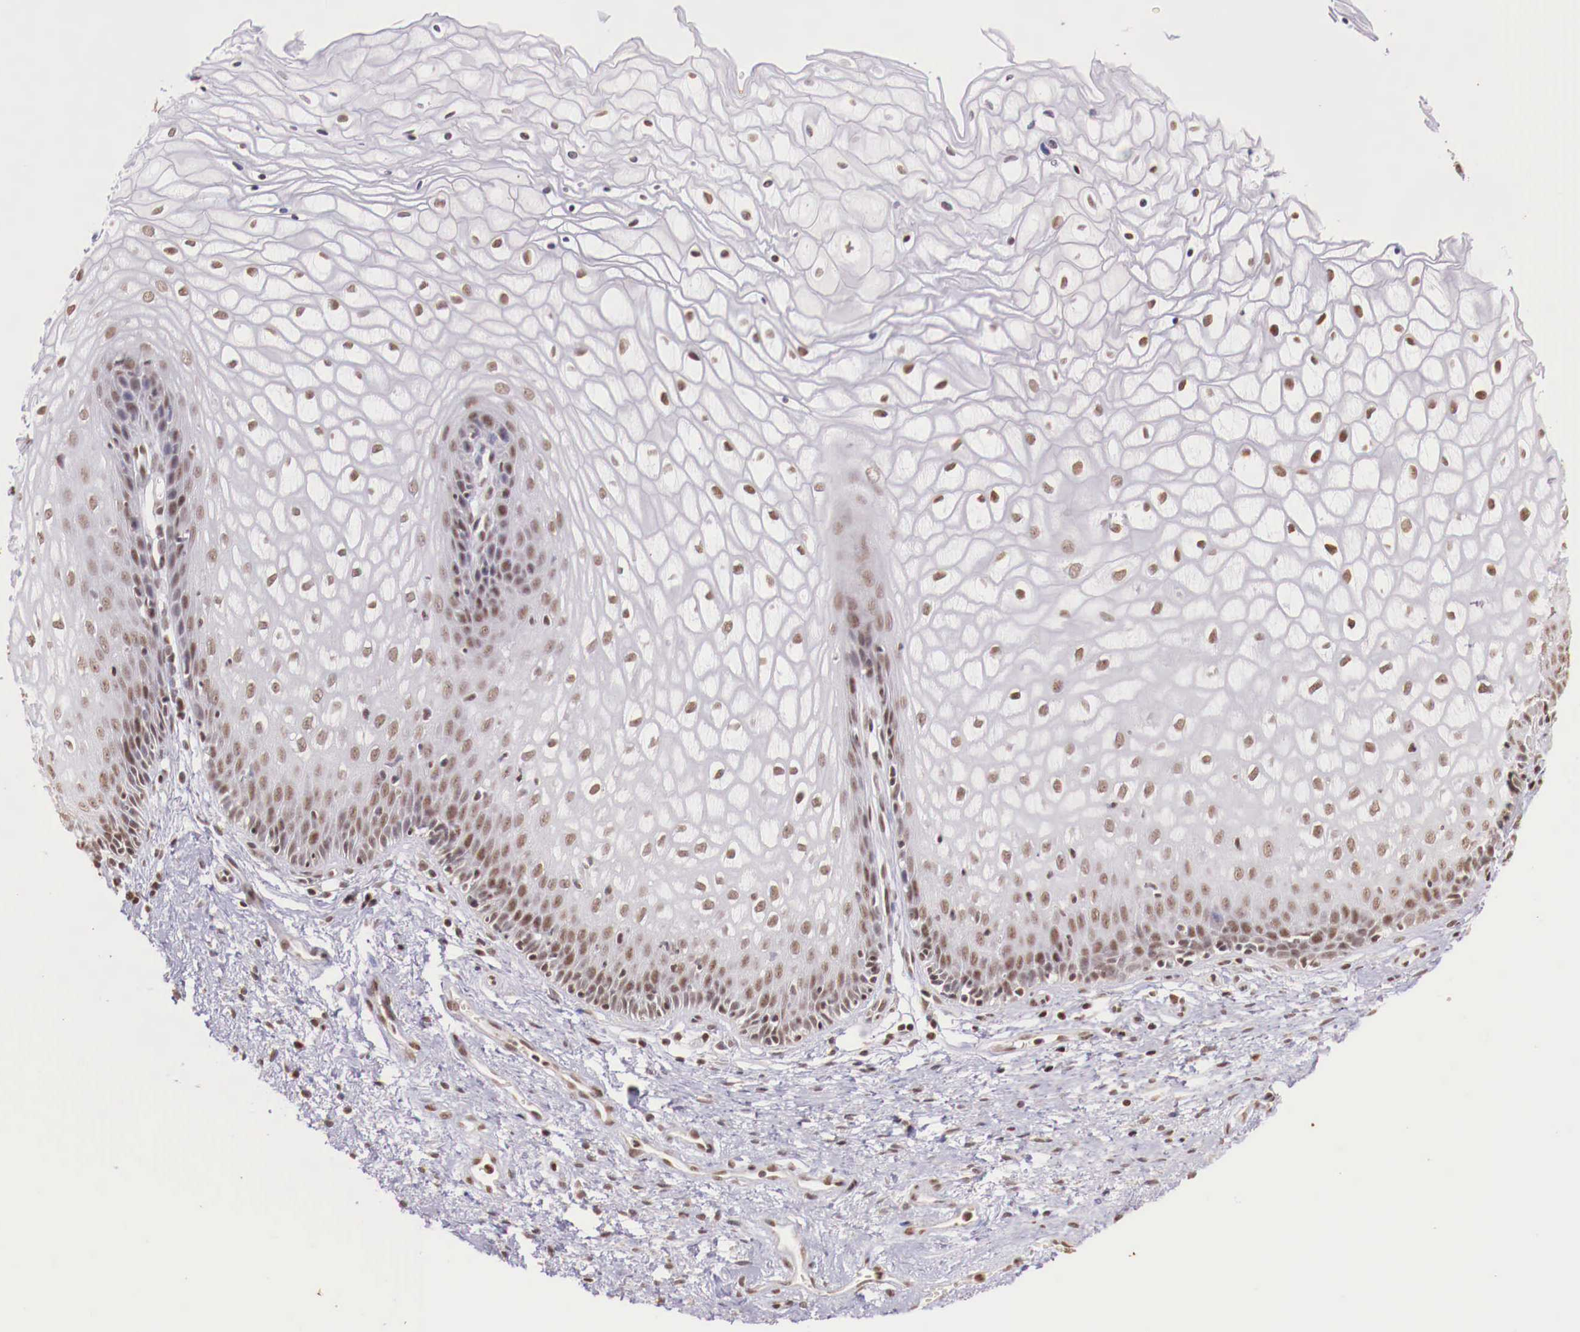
{"staining": {"intensity": "weak", "quantity": "25%-75%", "location": "nuclear"}, "tissue": "vagina", "cell_type": "Squamous epithelial cells", "image_type": "normal", "snomed": [{"axis": "morphology", "description": "Normal tissue, NOS"}, {"axis": "topography", "description": "Vagina"}], "caption": "Protein staining by IHC shows weak nuclear expression in about 25%-75% of squamous epithelial cells in unremarkable vagina.", "gene": "SP1", "patient": {"sex": "female", "age": 34}}